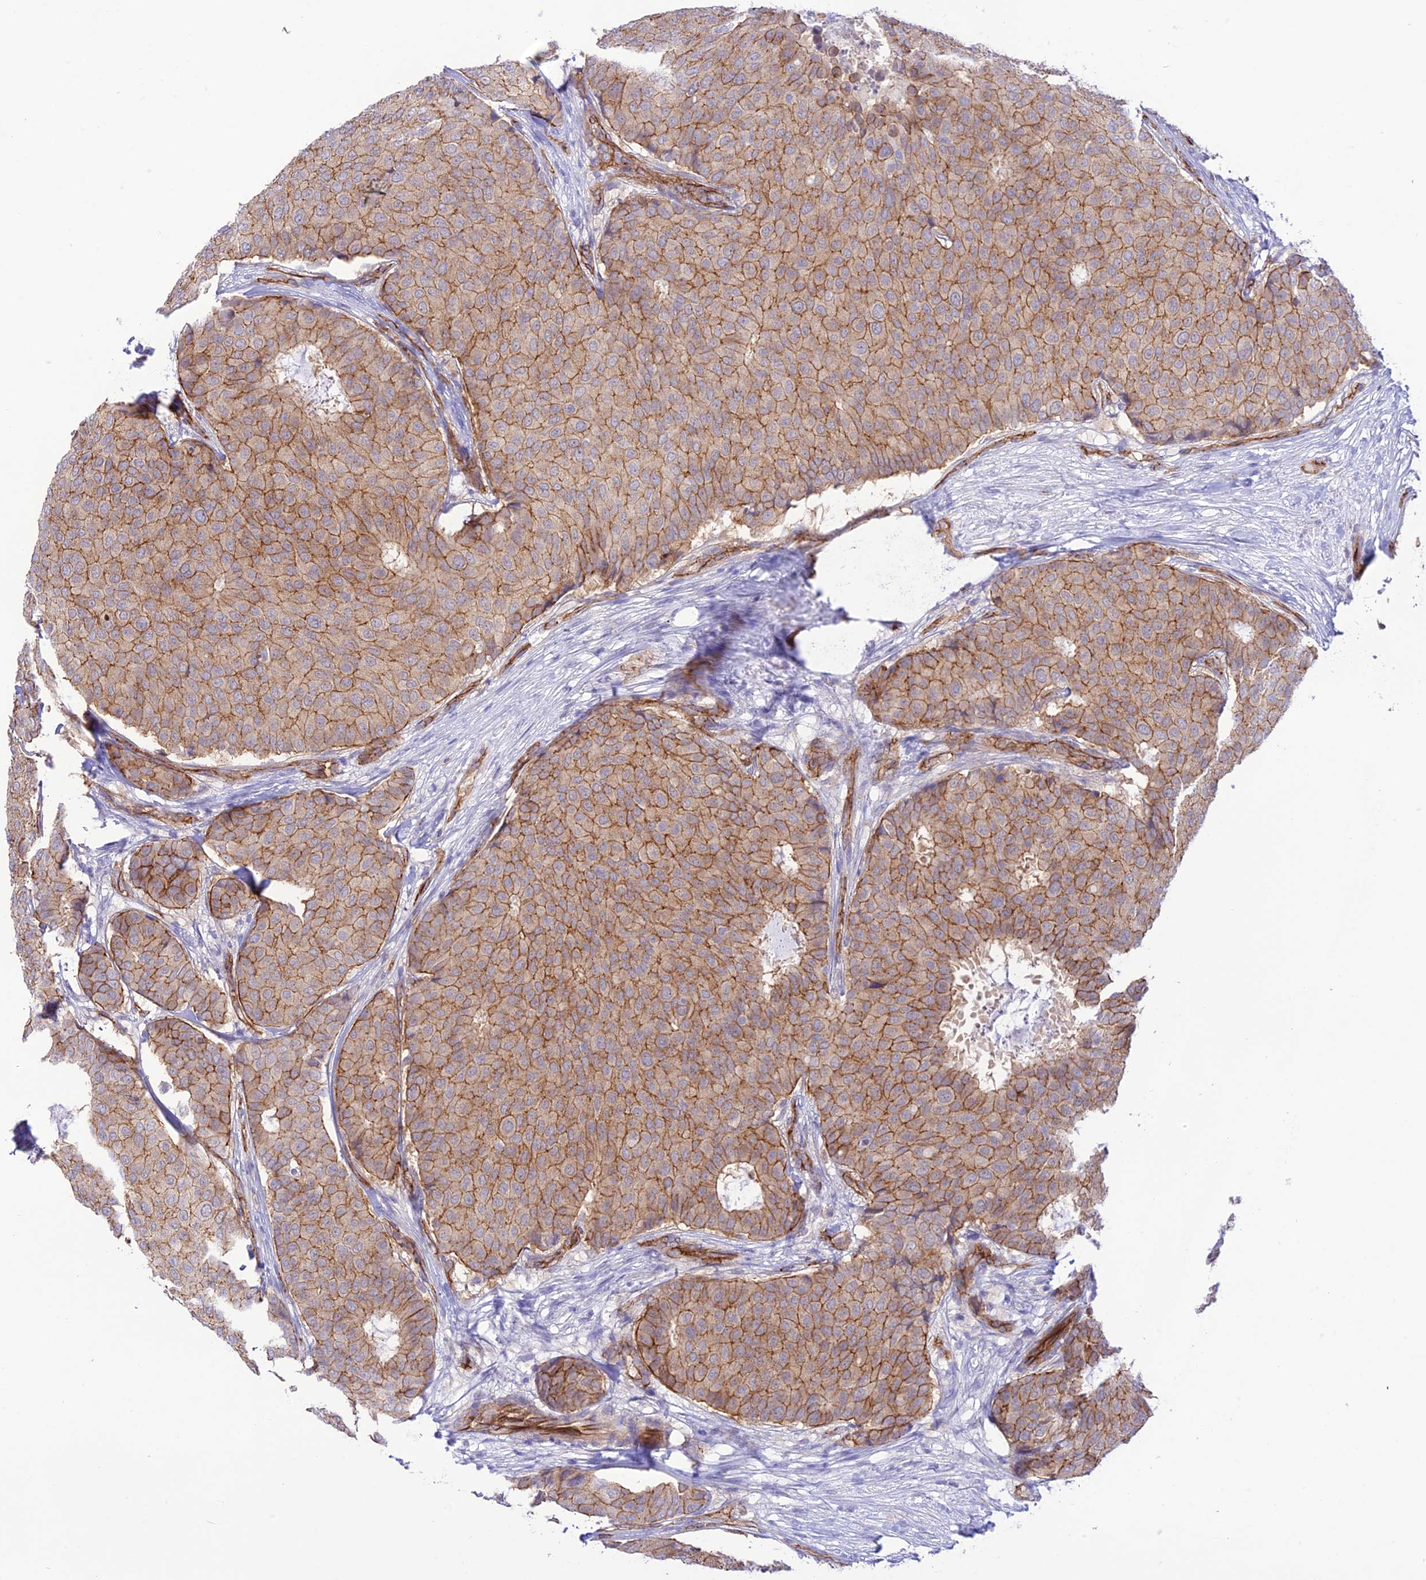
{"staining": {"intensity": "moderate", "quantity": "25%-75%", "location": "cytoplasmic/membranous"}, "tissue": "breast cancer", "cell_type": "Tumor cells", "image_type": "cancer", "snomed": [{"axis": "morphology", "description": "Duct carcinoma"}, {"axis": "topography", "description": "Breast"}], "caption": "This micrograph demonstrates immunohistochemistry staining of human intraductal carcinoma (breast), with medium moderate cytoplasmic/membranous expression in about 25%-75% of tumor cells.", "gene": "YPEL5", "patient": {"sex": "female", "age": 75}}